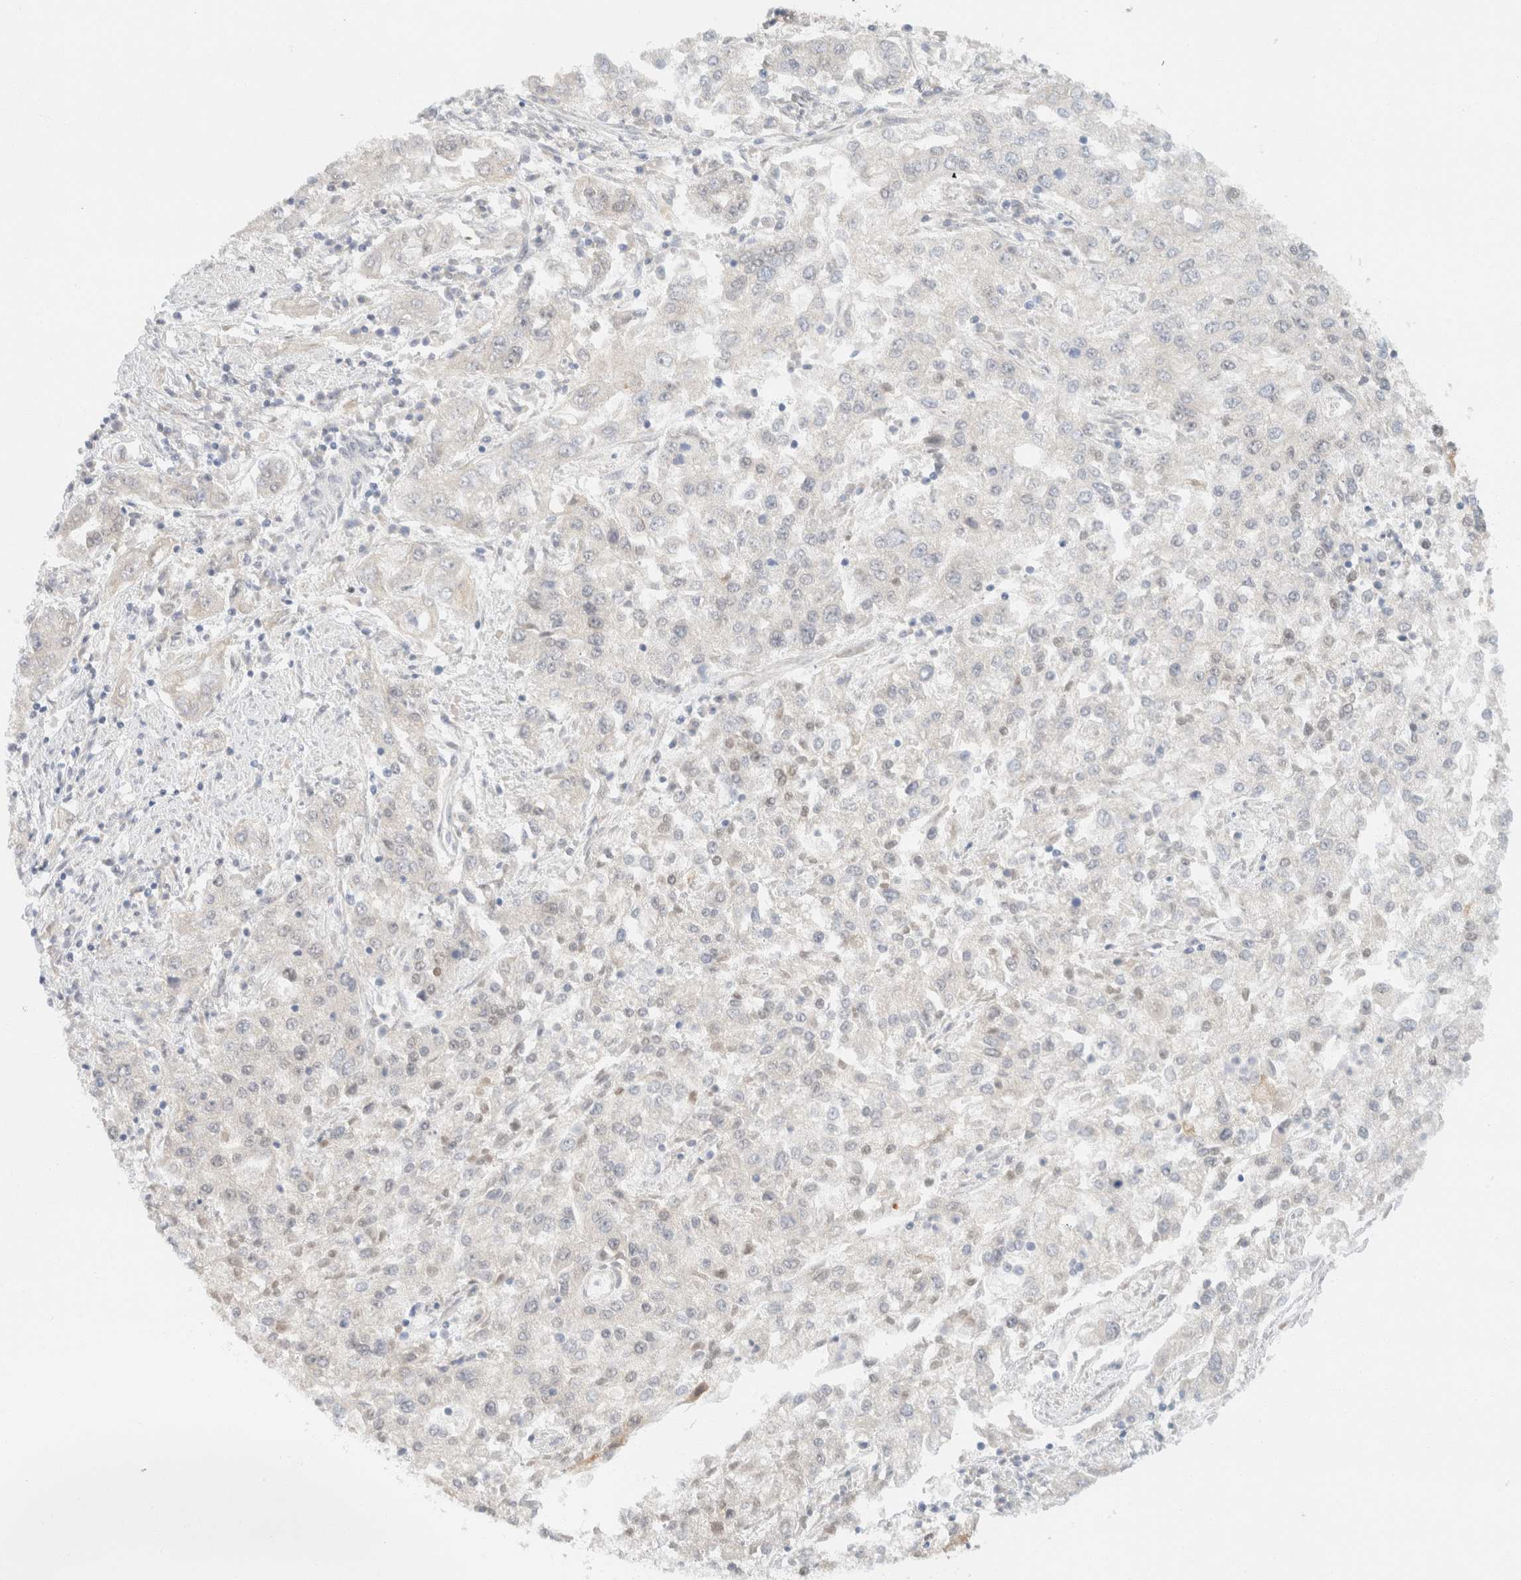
{"staining": {"intensity": "negative", "quantity": "none", "location": "none"}, "tissue": "endometrial cancer", "cell_type": "Tumor cells", "image_type": "cancer", "snomed": [{"axis": "morphology", "description": "Adenocarcinoma, NOS"}, {"axis": "topography", "description": "Endometrium"}], "caption": "The histopathology image shows no staining of tumor cells in endometrial cancer (adenocarcinoma).", "gene": "ZNF768", "patient": {"sex": "female", "age": 49}}